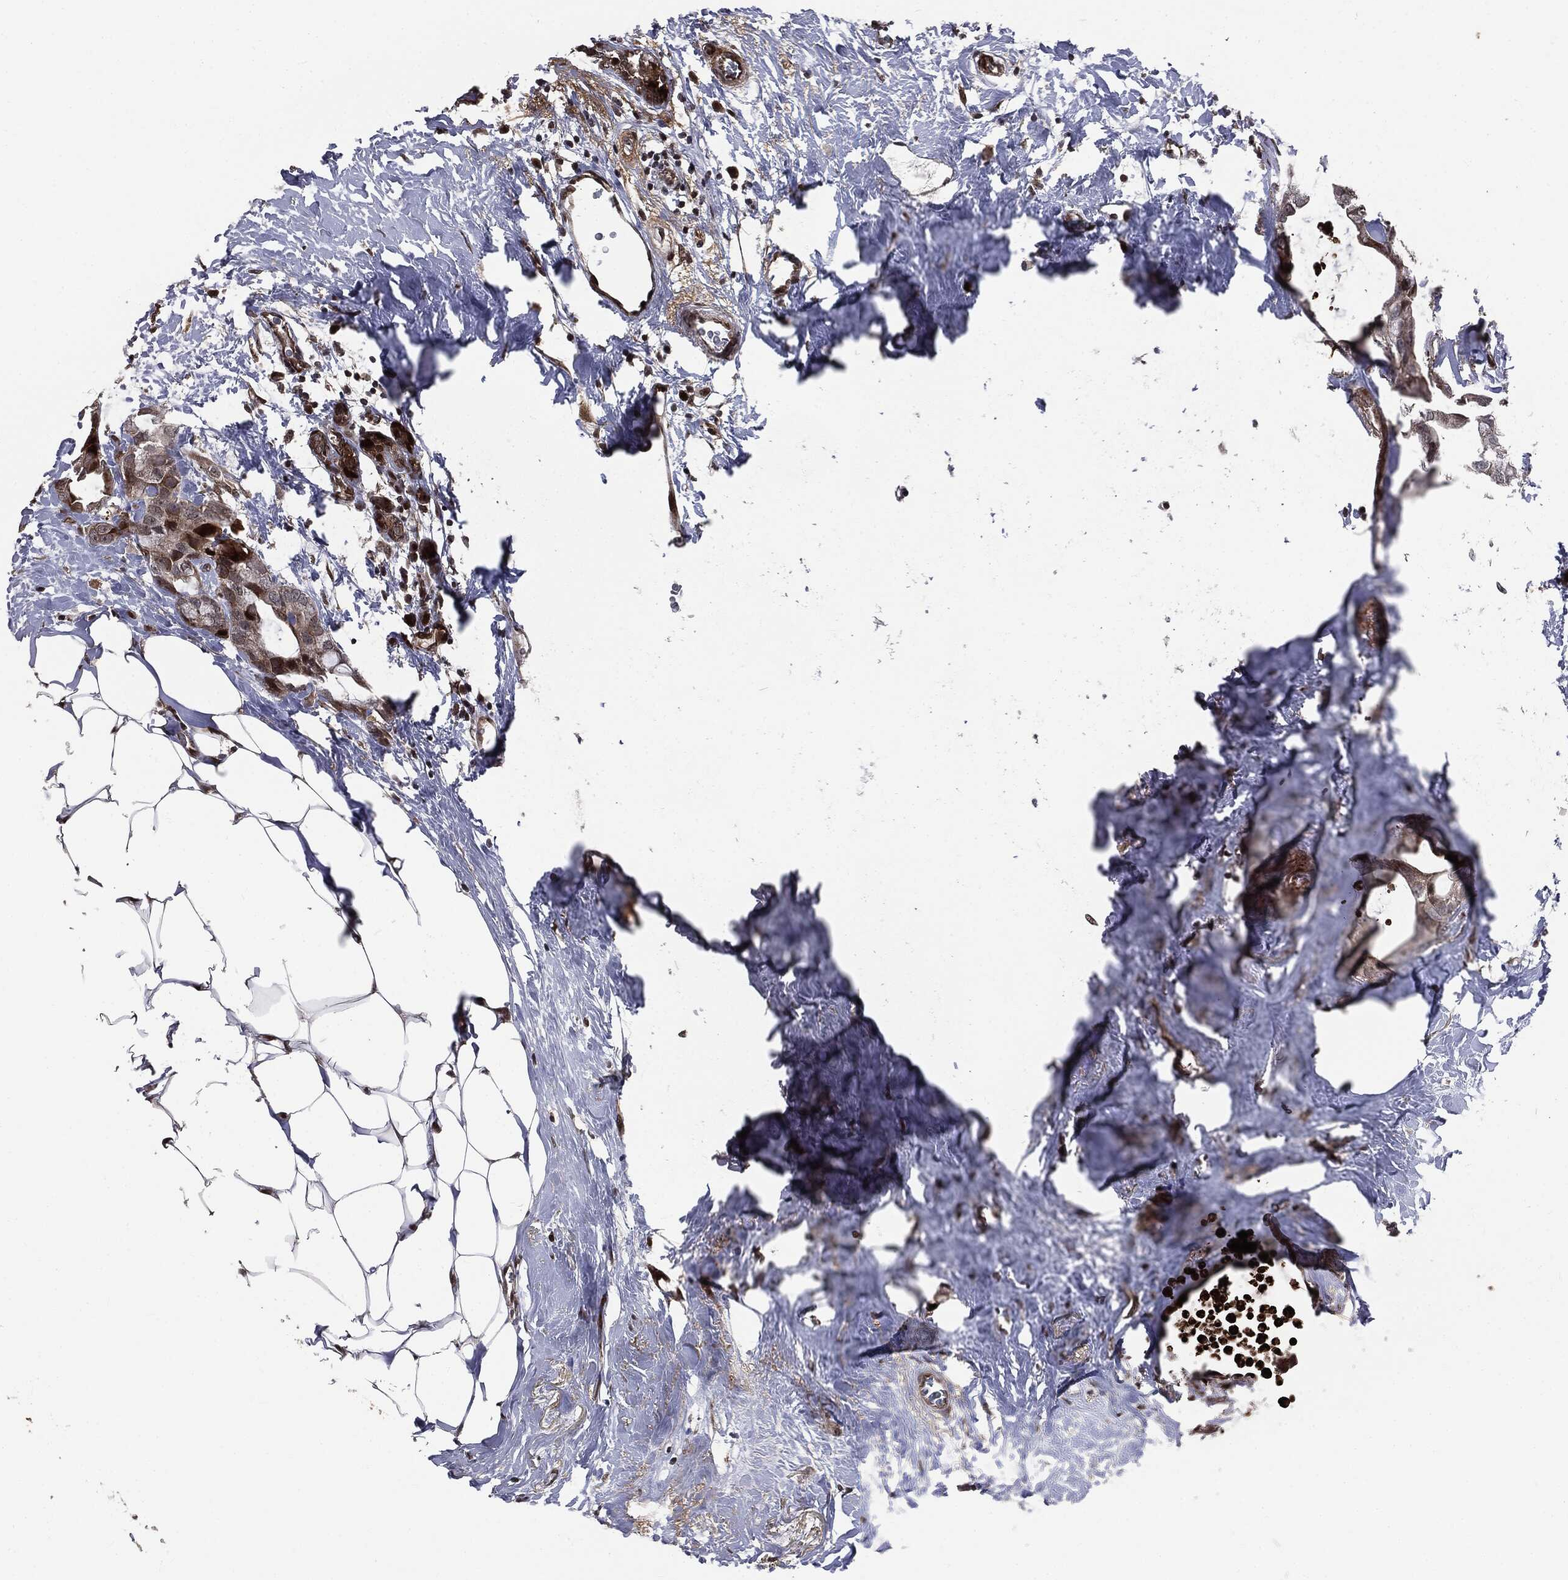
{"staining": {"intensity": "strong", "quantity": "<25%", "location": "nuclear"}, "tissue": "breast cancer", "cell_type": "Tumor cells", "image_type": "cancer", "snomed": [{"axis": "morphology", "description": "Duct carcinoma"}, {"axis": "topography", "description": "Breast"}], "caption": "A medium amount of strong nuclear staining is appreciated in about <25% of tumor cells in intraductal carcinoma (breast) tissue.", "gene": "SMAD4", "patient": {"sex": "female", "age": 45}}